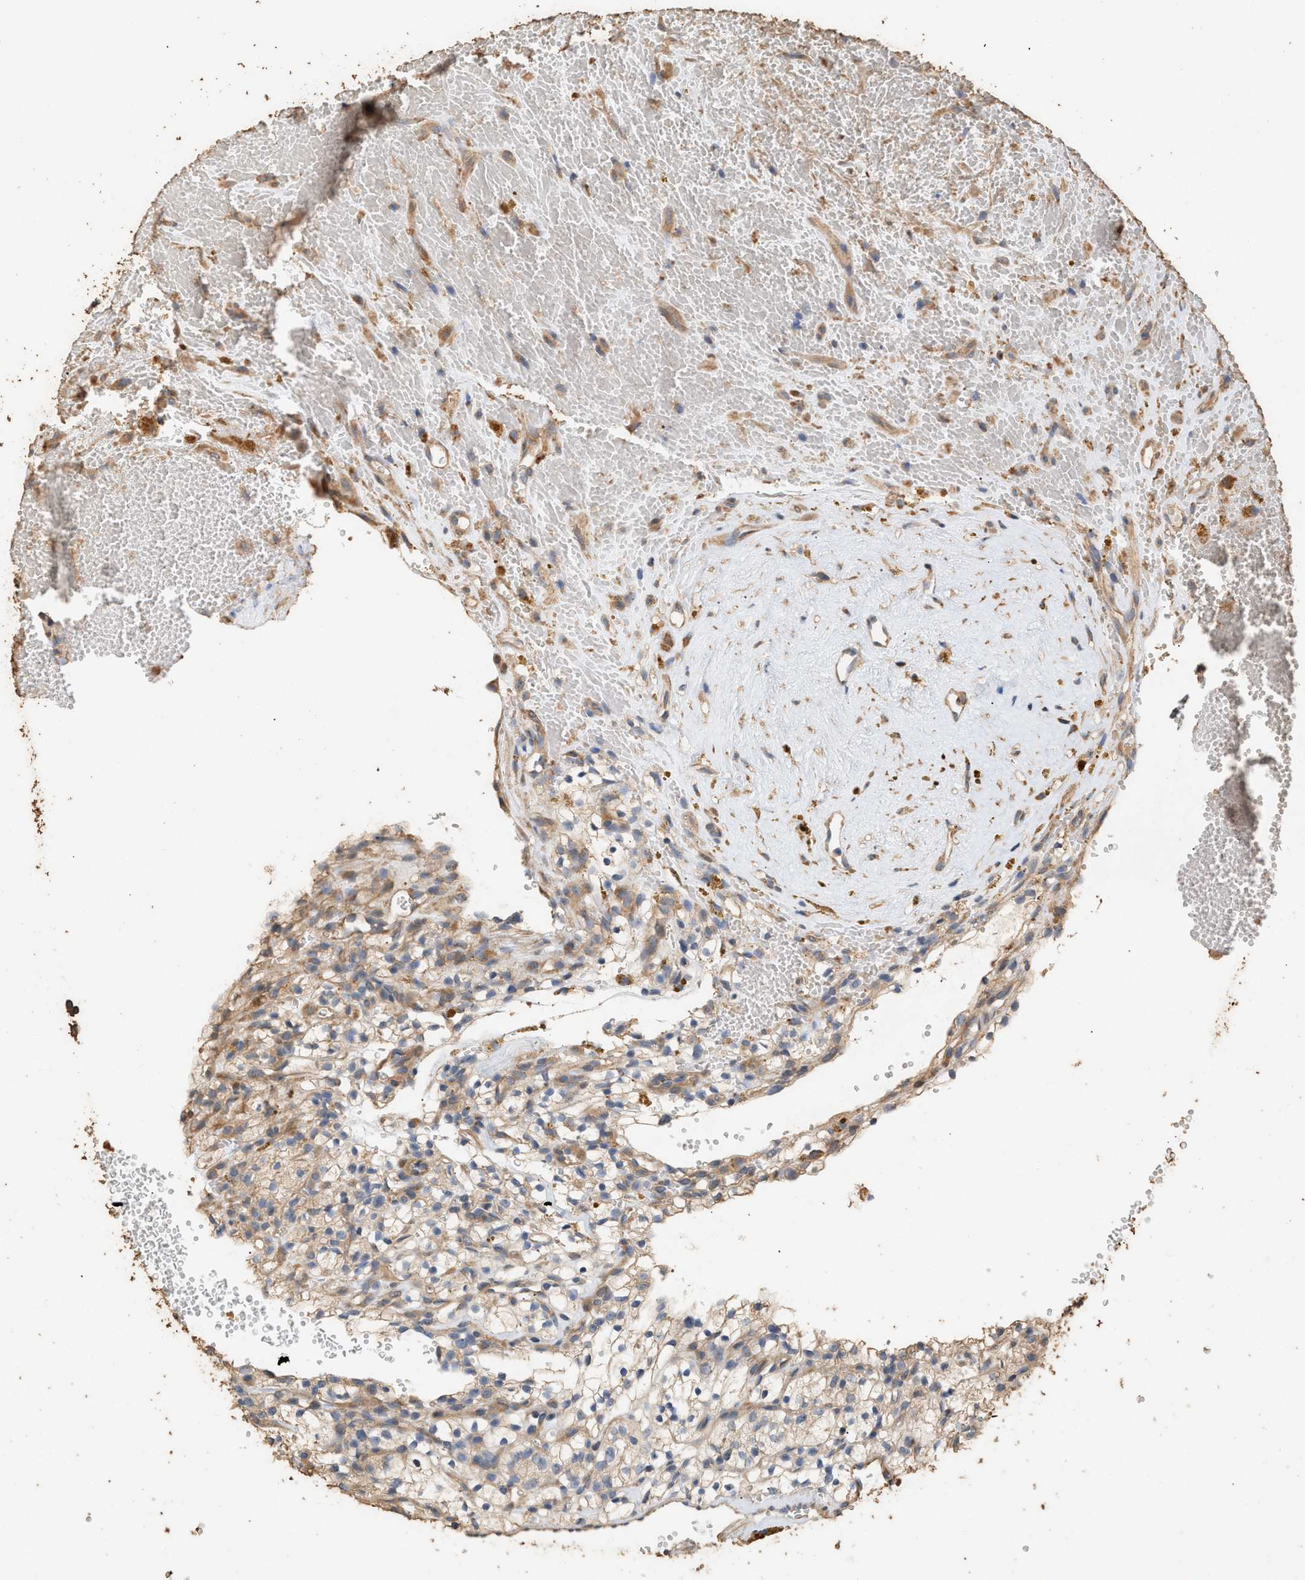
{"staining": {"intensity": "weak", "quantity": ">75%", "location": "cytoplasmic/membranous"}, "tissue": "renal cancer", "cell_type": "Tumor cells", "image_type": "cancer", "snomed": [{"axis": "morphology", "description": "Adenocarcinoma, NOS"}, {"axis": "topography", "description": "Kidney"}], "caption": "DAB immunohistochemical staining of renal cancer shows weak cytoplasmic/membranous protein positivity in about >75% of tumor cells.", "gene": "DCAF7", "patient": {"sex": "female", "age": 57}}